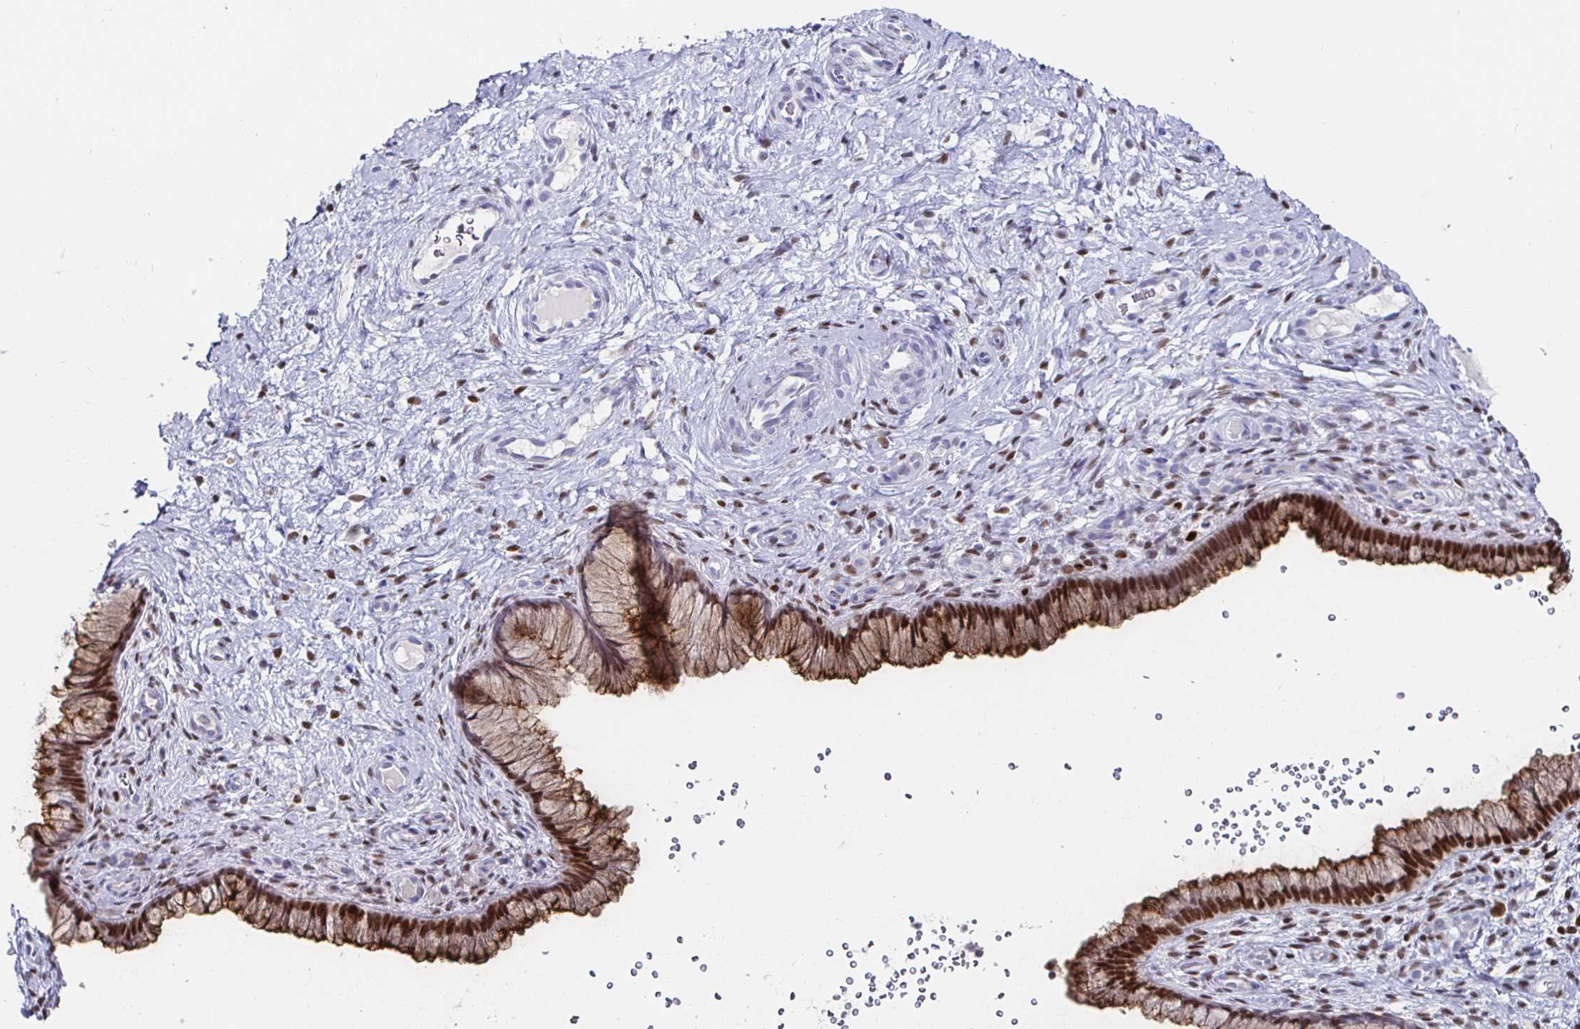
{"staining": {"intensity": "strong", "quantity": ">75%", "location": "cytoplasmic/membranous,nuclear"}, "tissue": "cervix", "cell_type": "Glandular cells", "image_type": "normal", "snomed": [{"axis": "morphology", "description": "Normal tissue, NOS"}, {"axis": "topography", "description": "Cervix"}], "caption": "A high-resolution image shows immunohistochemistry staining of unremarkable cervix, which reveals strong cytoplasmic/membranous,nuclear expression in approximately >75% of glandular cells.", "gene": "RUNX2", "patient": {"sex": "female", "age": 34}}